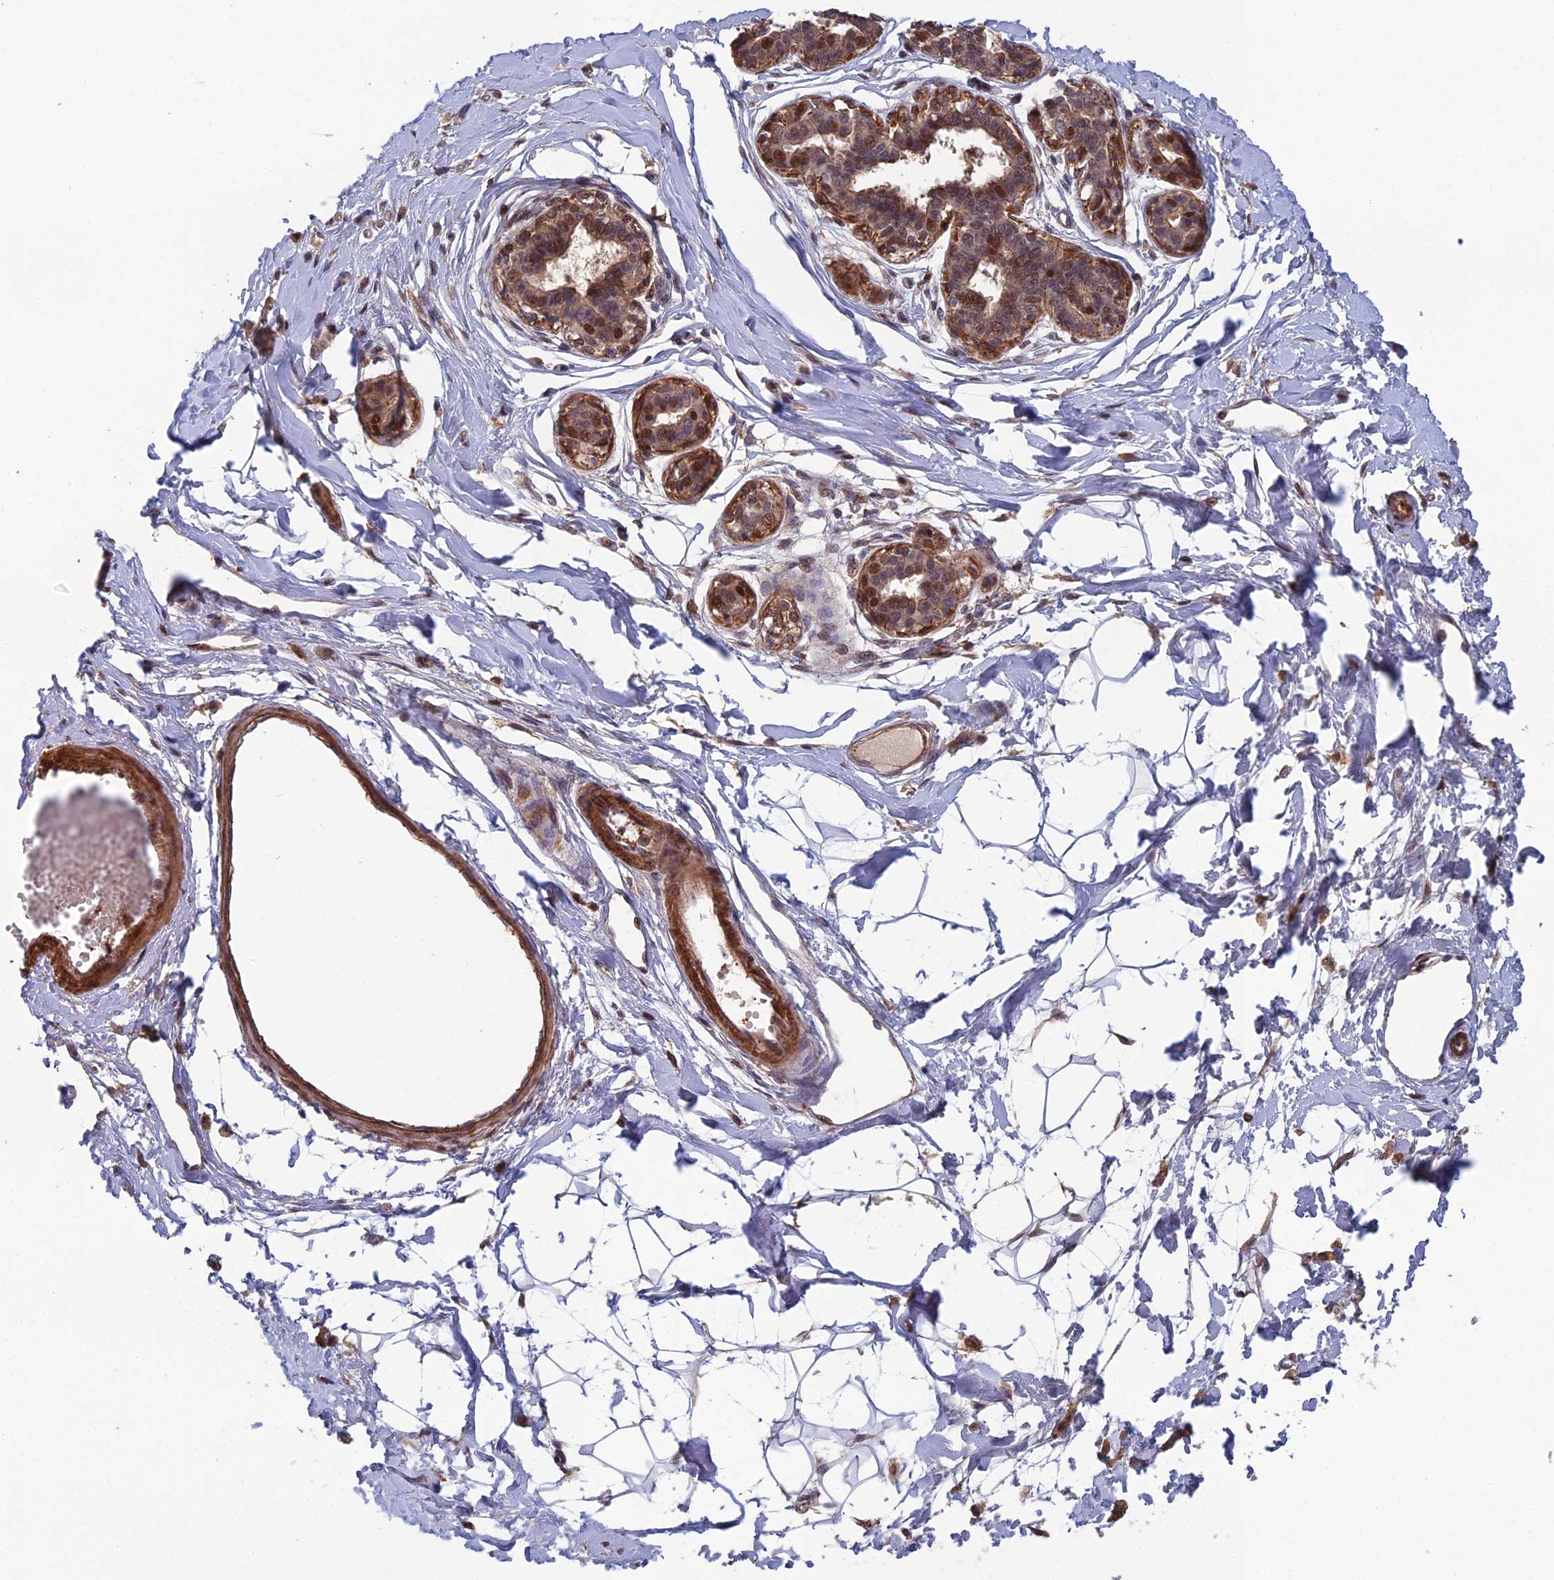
{"staining": {"intensity": "negative", "quantity": "none", "location": "none"}, "tissue": "breast", "cell_type": "Adipocytes", "image_type": "normal", "snomed": [{"axis": "morphology", "description": "Normal tissue, NOS"}, {"axis": "topography", "description": "Breast"}], "caption": "Photomicrograph shows no significant protein staining in adipocytes of unremarkable breast.", "gene": "CCDC183", "patient": {"sex": "female", "age": 45}}